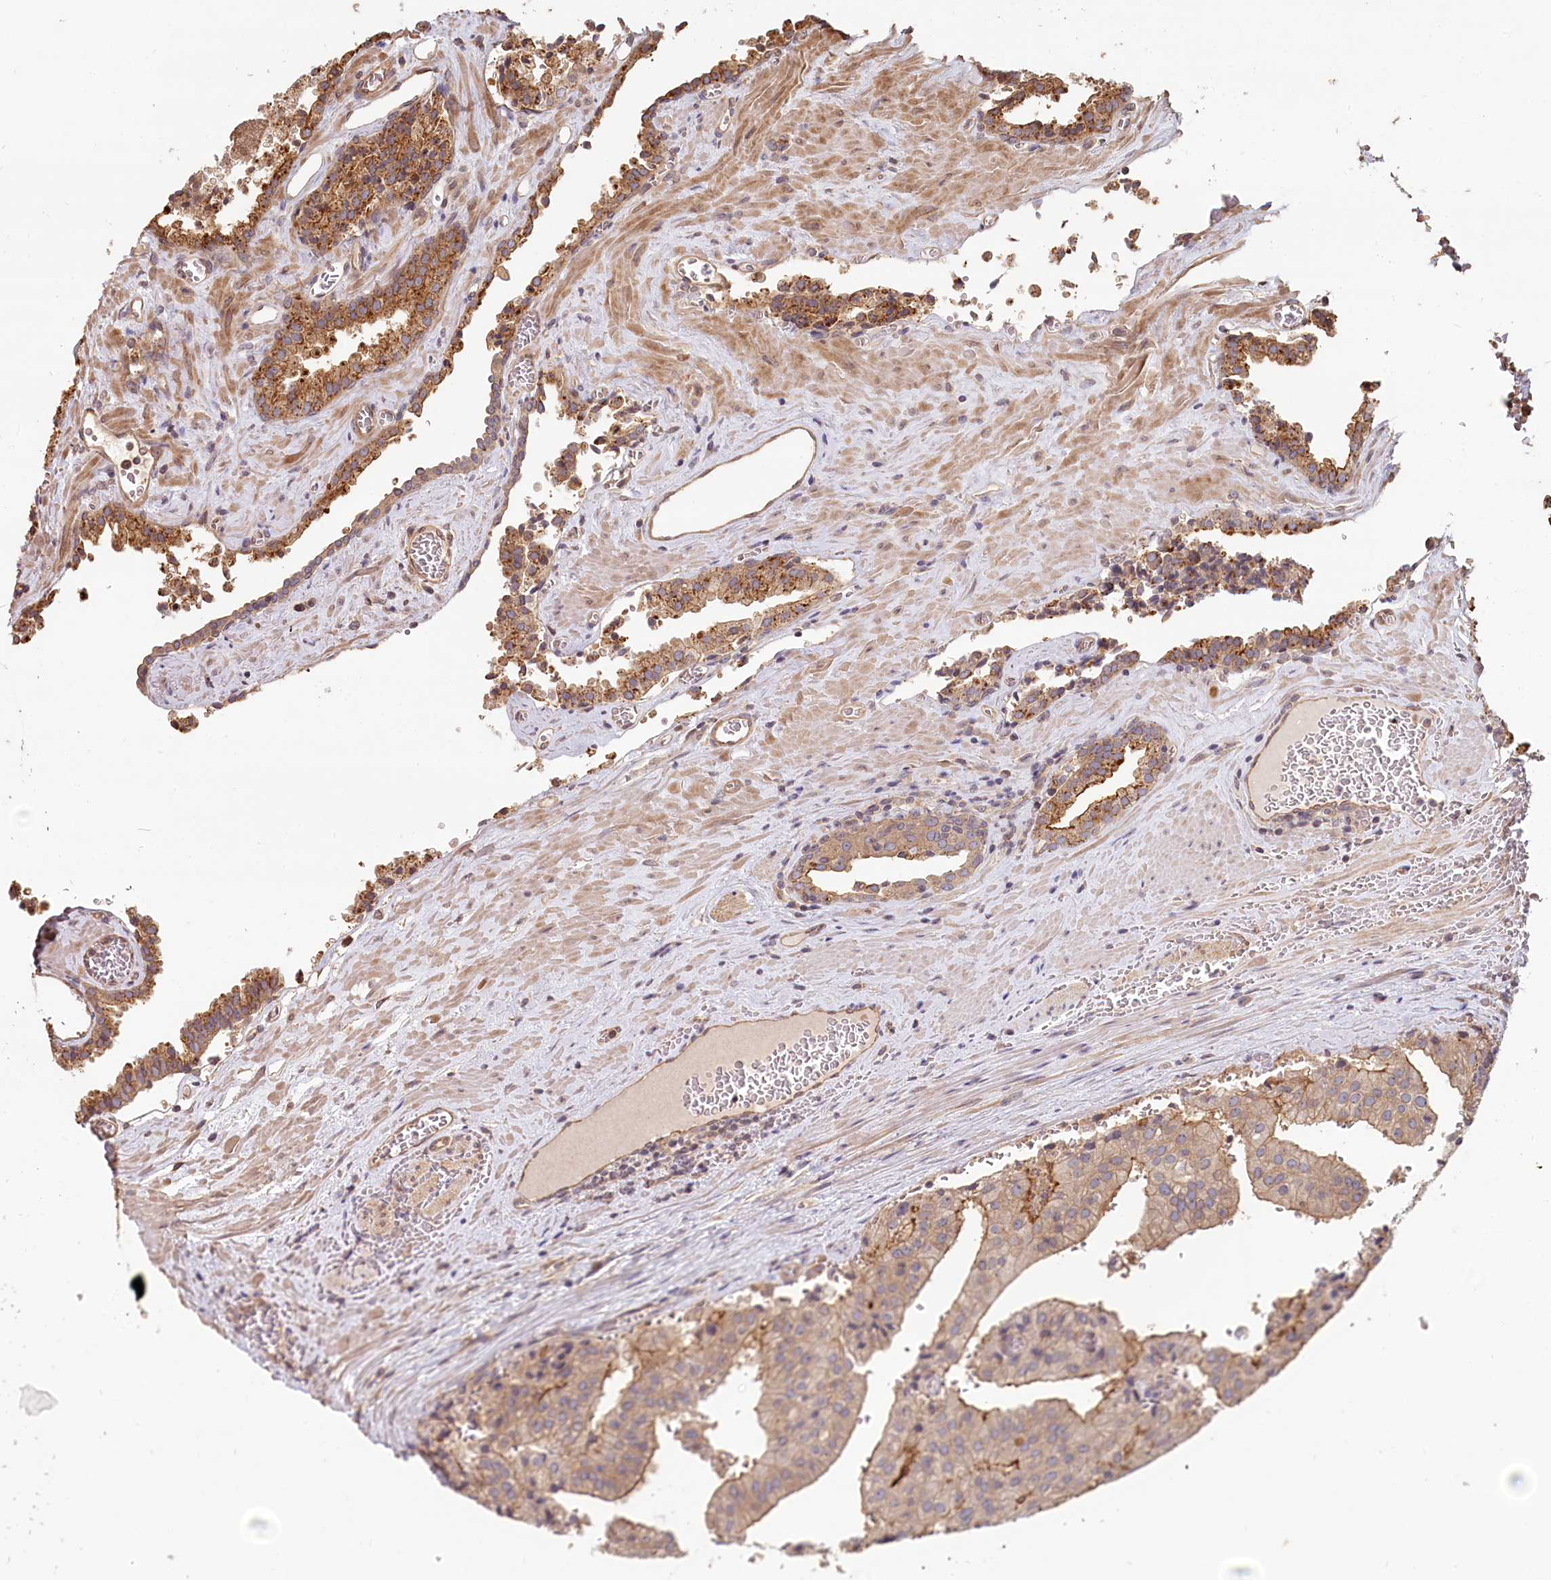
{"staining": {"intensity": "moderate", "quantity": "<25%", "location": "cytoplasmic/membranous"}, "tissue": "prostate cancer", "cell_type": "Tumor cells", "image_type": "cancer", "snomed": [{"axis": "morphology", "description": "Adenocarcinoma, High grade"}, {"axis": "topography", "description": "Prostate"}], "caption": "Immunohistochemical staining of human prostate cancer (high-grade adenocarcinoma) displays low levels of moderate cytoplasmic/membranous expression in about <25% of tumor cells. The protein is stained brown, and the nuclei are stained in blue (DAB (3,3'-diaminobenzidine) IHC with brightfield microscopy, high magnification).", "gene": "TCHP", "patient": {"sex": "male", "age": 68}}